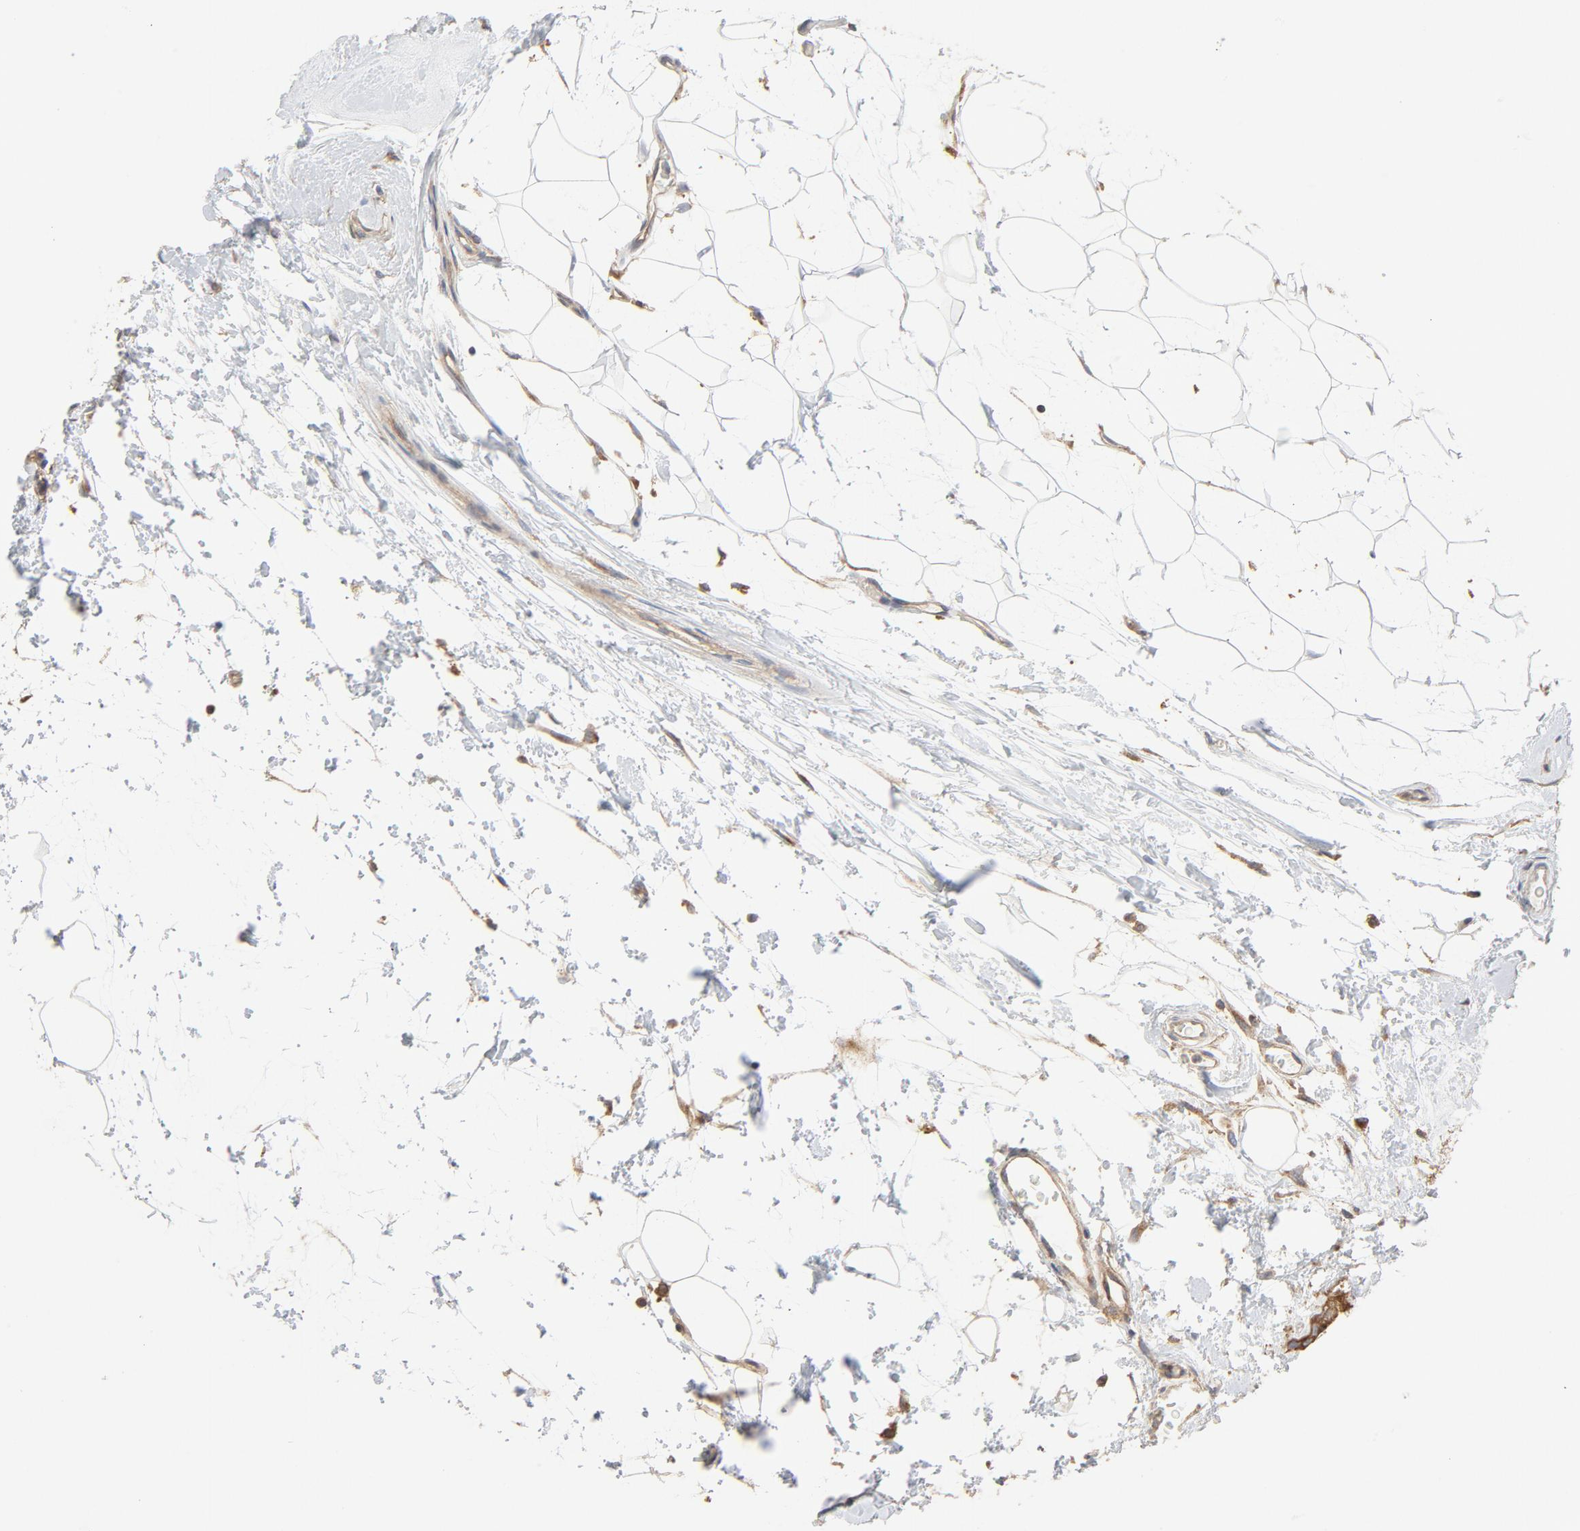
{"staining": {"intensity": "moderate", "quantity": ">75%", "location": "cytoplasmic/membranous"}, "tissue": "breast cancer", "cell_type": "Tumor cells", "image_type": "cancer", "snomed": [{"axis": "morphology", "description": "Duct carcinoma"}, {"axis": "topography", "description": "Breast"}], "caption": "DAB (3,3'-diaminobenzidine) immunohistochemical staining of breast intraductal carcinoma demonstrates moderate cytoplasmic/membranous protein staining in approximately >75% of tumor cells. (IHC, brightfield microscopy, high magnification).", "gene": "RABEP1", "patient": {"sex": "female", "age": 40}}